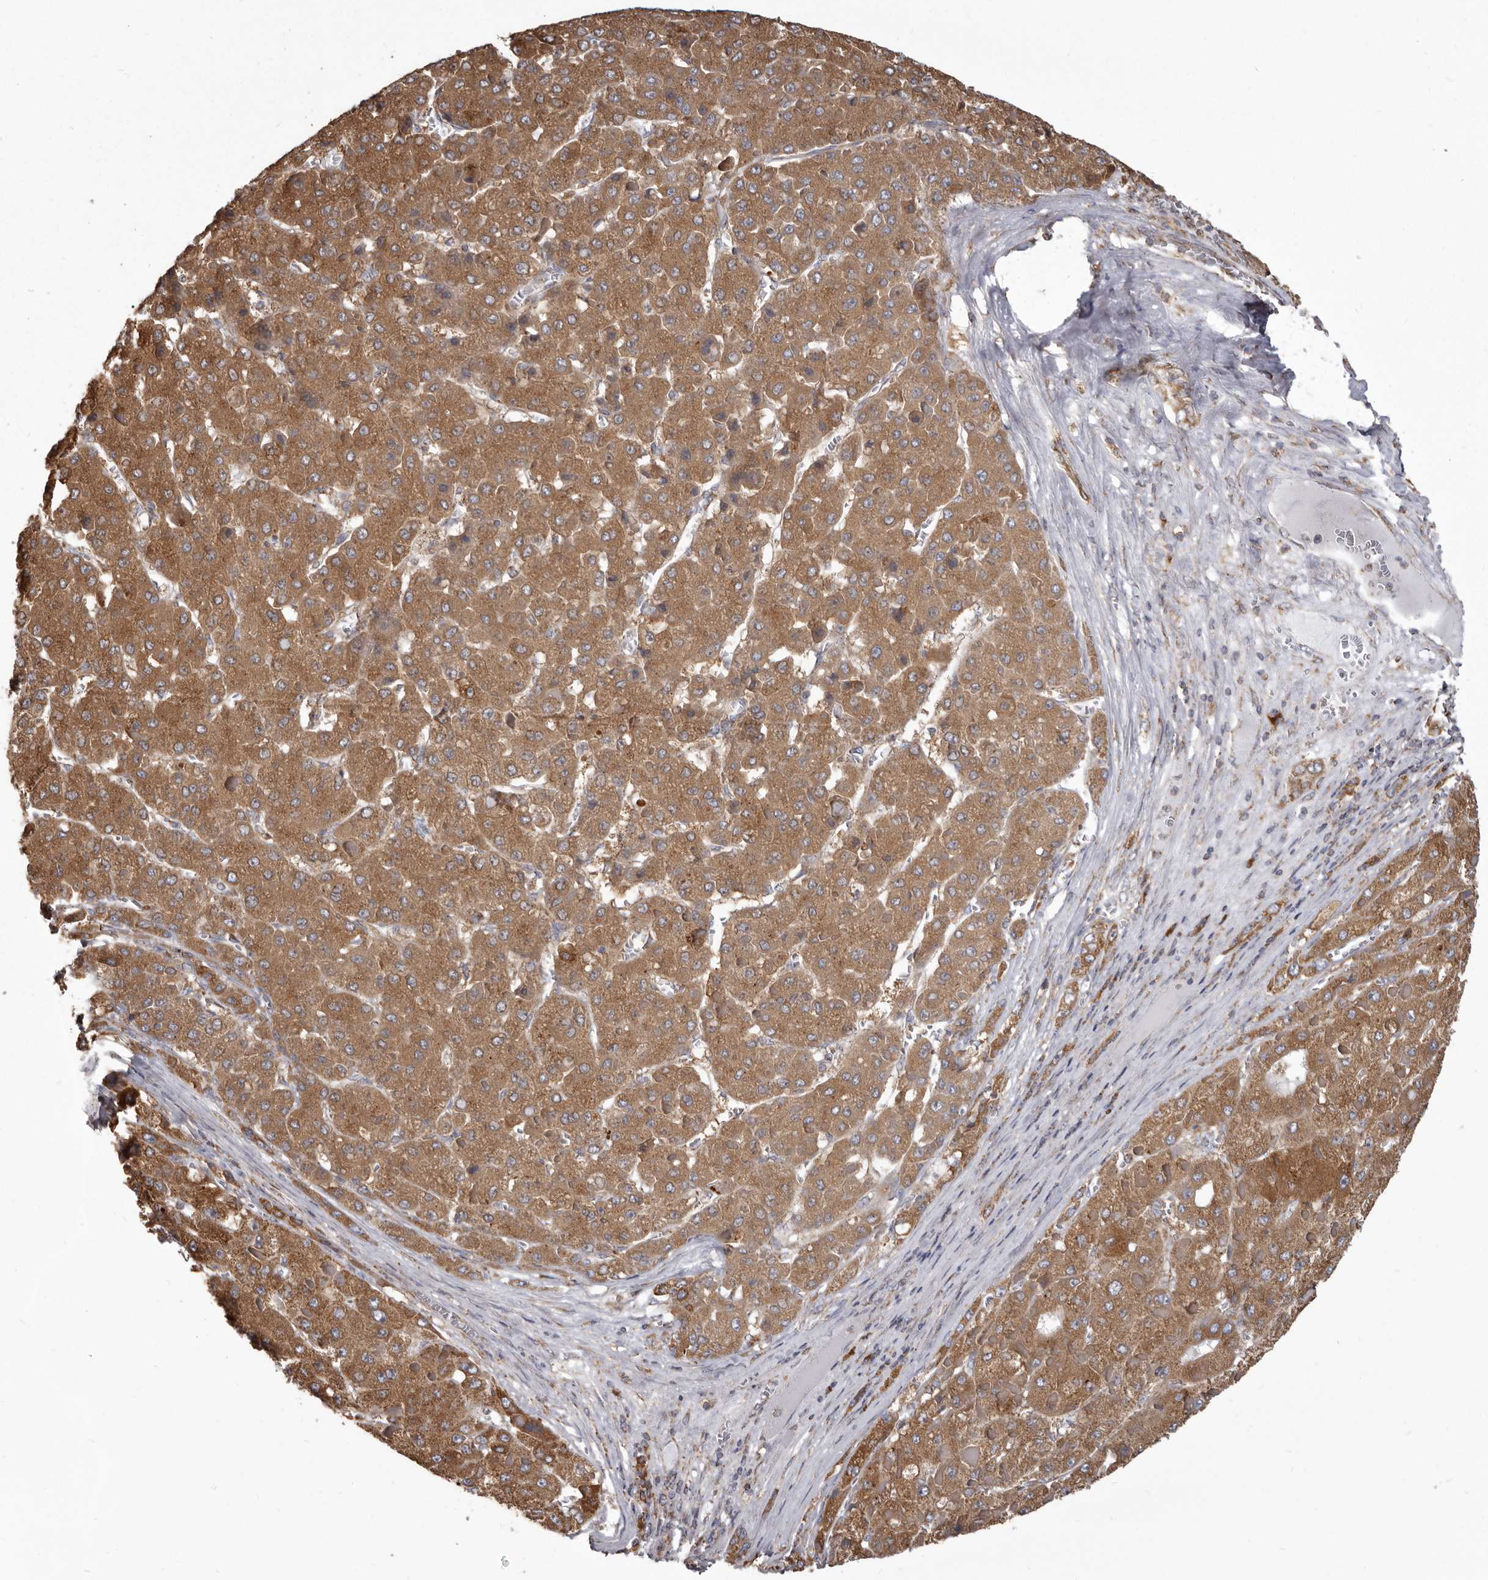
{"staining": {"intensity": "moderate", "quantity": ">75%", "location": "cytoplasmic/membranous"}, "tissue": "liver cancer", "cell_type": "Tumor cells", "image_type": "cancer", "snomed": [{"axis": "morphology", "description": "Carcinoma, Hepatocellular, NOS"}, {"axis": "topography", "description": "Liver"}], "caption": "Tumor cells show medium levels of moderate cytoplasmic/membranous positivity in approximately >75% of cells in liver cancer. (DAB (3,3'-diaminobenzidine) = brown stain, brightfield microscopy at high magnification).", "gene": "CDK5RAP3", "patient": {"sex": "female", "age": 73}}